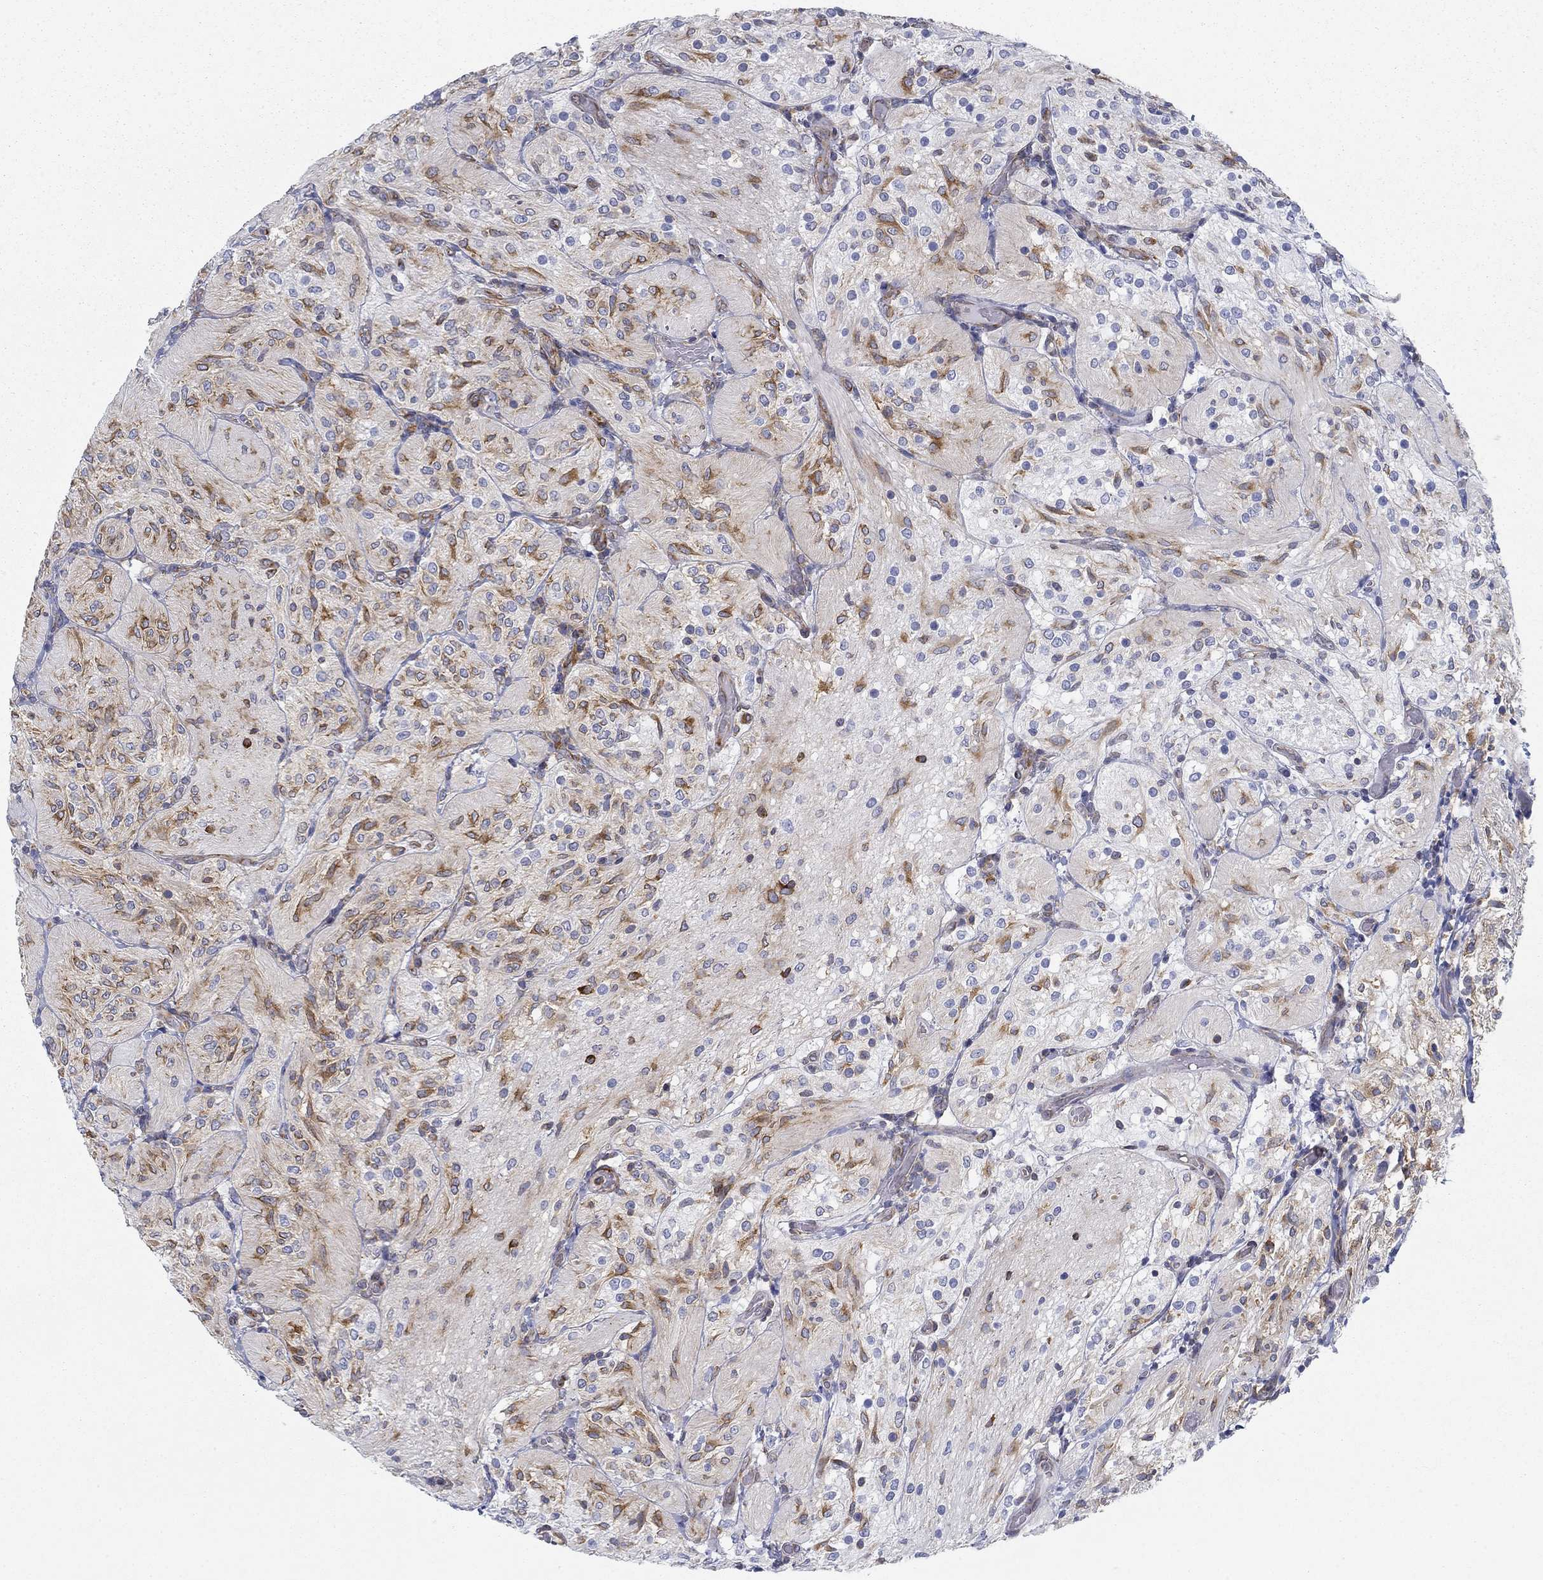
{"staining": {"intensity": "strong", "quantity": "25%-75%", "location": "cytoplasmic/membranous"}, "tissue": "glioma", "cell_type": "Tumor cells", "image_type": "cancer", "snomed": [{"axis": "morphology", "description": "Glioma, malignant, Low grade"}, {"axis": "topography", "description": "Brain"}], "caption": "This is a histology image of immunohistochemistry (IHC) staining of glioma, which shows strong expression in the cytoplasmic/membranous of tumor cells.", "gene": "FXR1", "patient": {"sex": "male", "age": 3}}